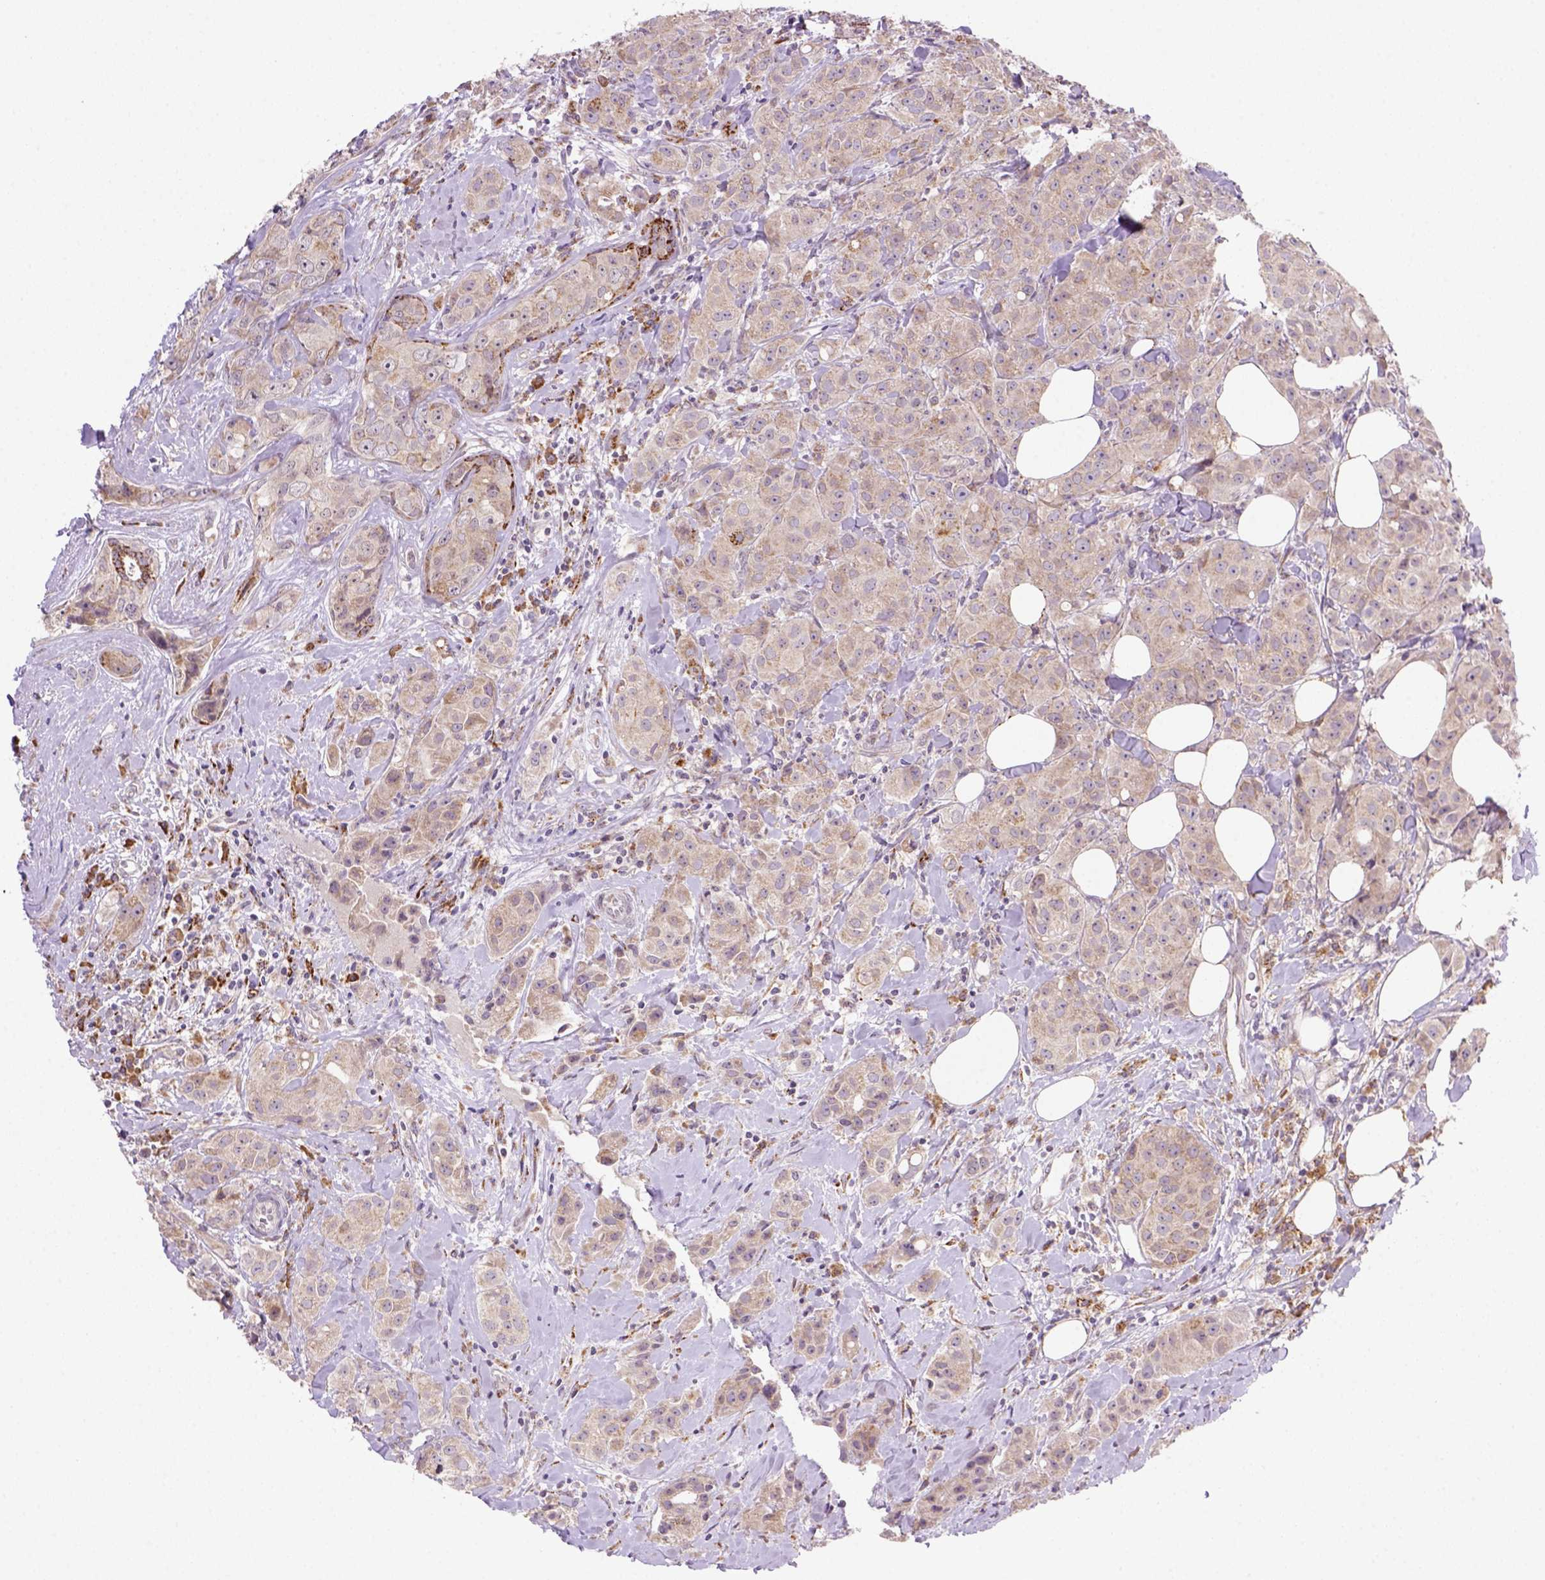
{"staining": {"intensity": "moderate", "quantity": "25%-75%", "location": "cytoplasmic/membranous"}, "tissue": "breast cancer", "cell_type": "Tumor cells", "image_type": "cancer", "snomed": [{"axis": "morphology", "description": "Duct carcinoma"}, {"axis": "topography", "description": "Breast"}], "caption": "This is a histology image of immunohistochemistry (IHC) staining of breast cancer, which shows moderate expression in the cytoplasmic/membranous of tumor cells.", "gene": "FZD7", "patient": {"sex": "female", "age": 43}}